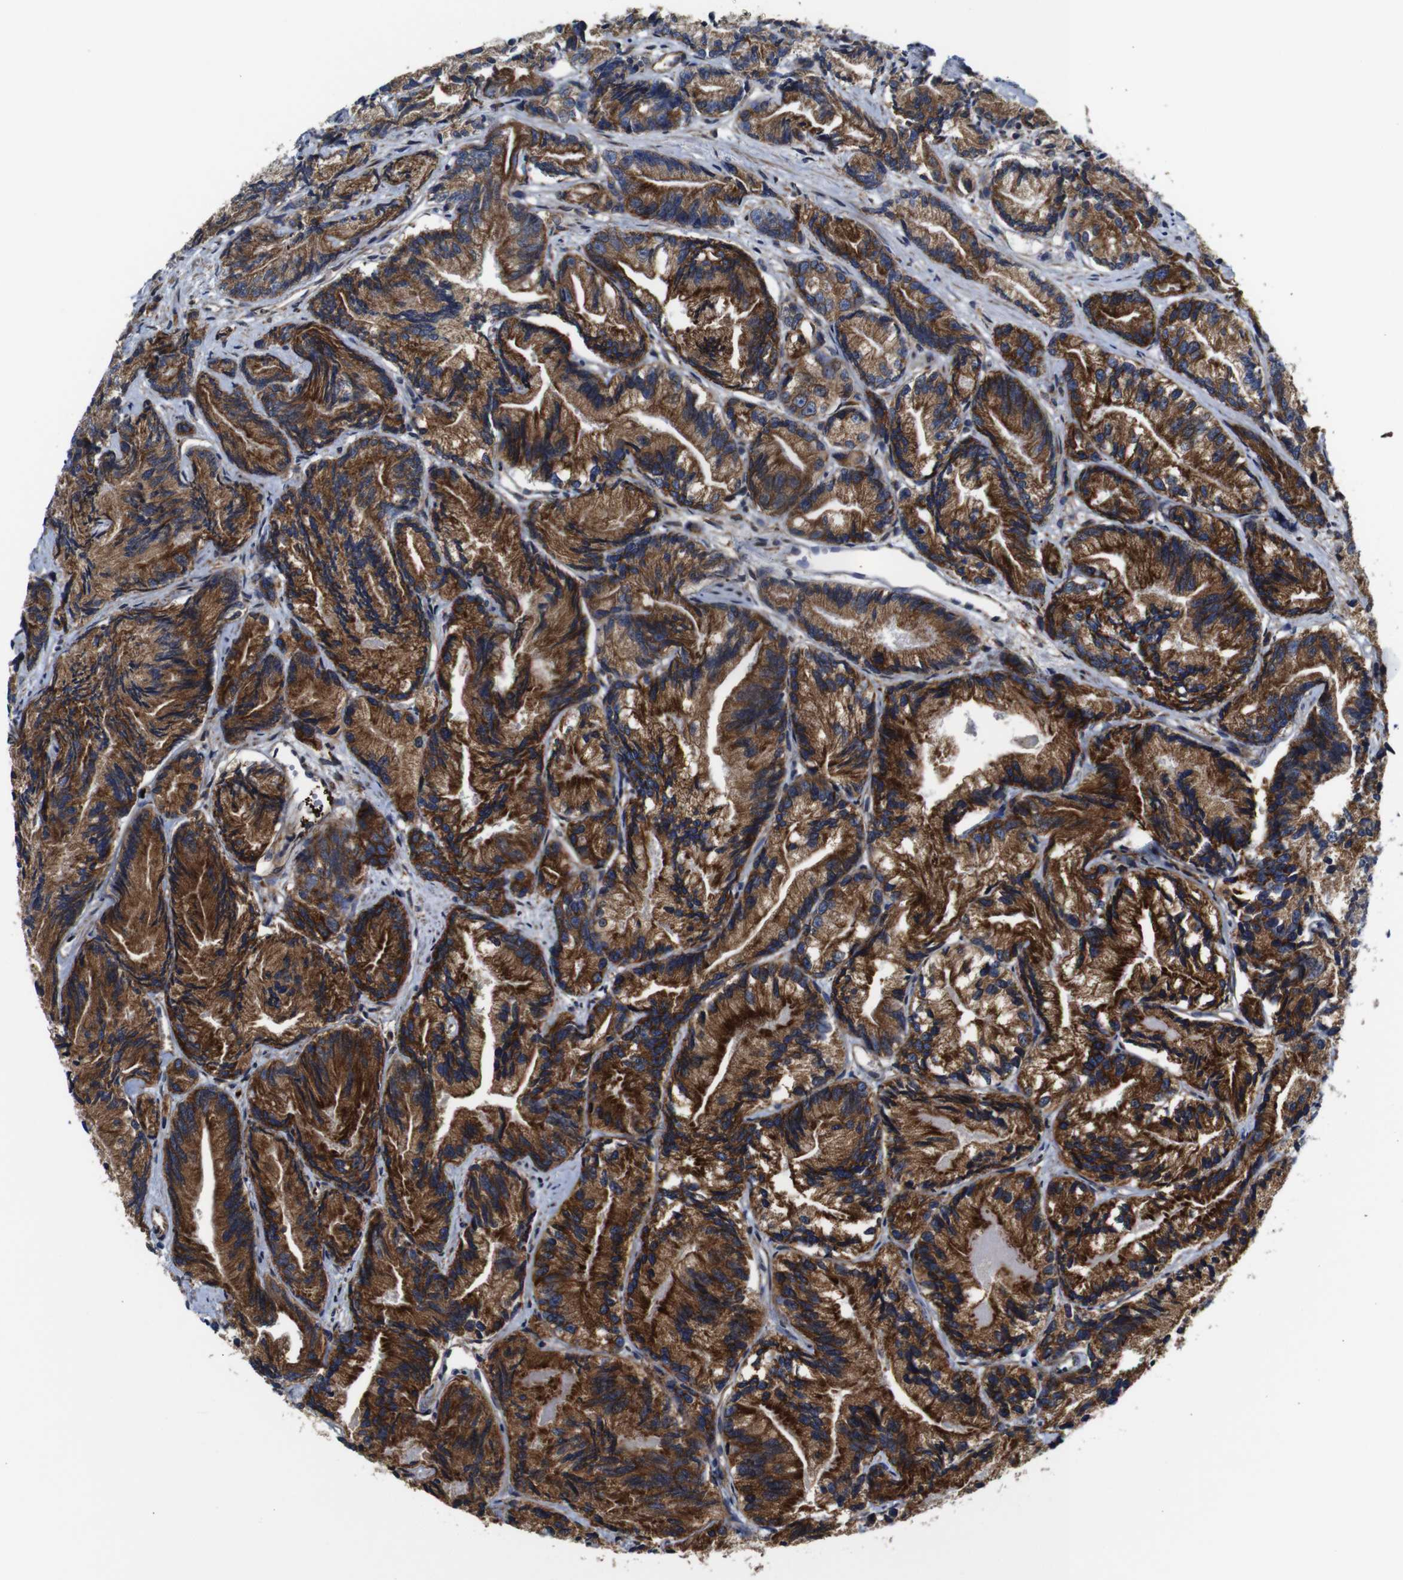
{"staining": {"intensity": "strong", "quantity": ">75%", "location": "cytoplasmic/membranous"}, "tissue": "prostate cancer", "cell_type": "Tumor cells", "image_type": "cancer", "snomed": [{"axis": "morphology", "description": "Adenocarcinoma, Low grade"}, {"axis": "topography", "description": "Prostate"}], "caption": "The photomicrograph reveals staining of prostate cancer, revealing strong cytoplasmic/membranous protein expression (brown color) within tumor cells.", "gene": "CLCC1", "patient": {"sex": "male", "age": 89}}